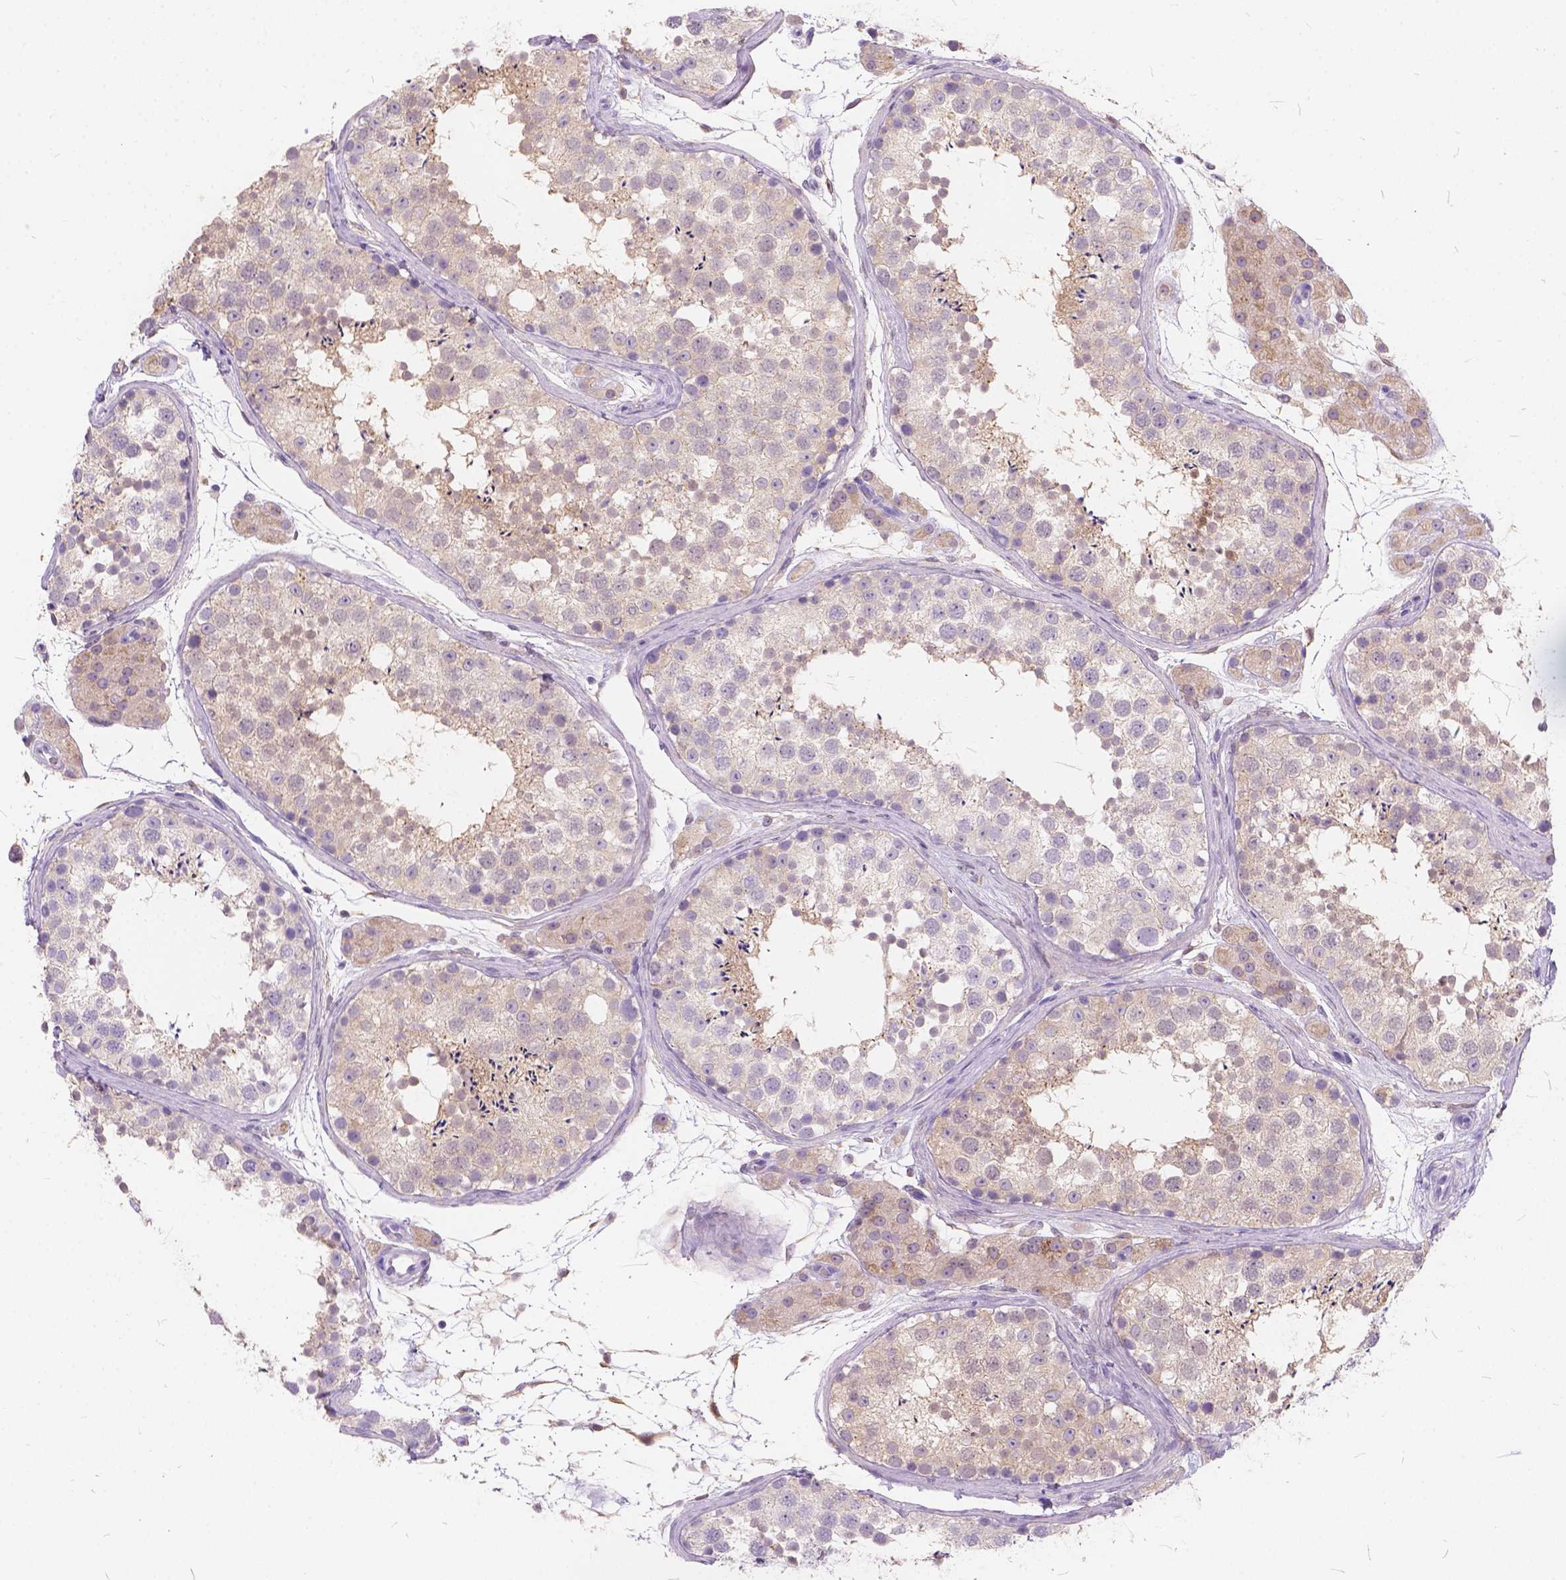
{"staining": {"intensity": "negative", "quantity": "none", "location": "none"}, "tissue": "testis", "cell_type": "Cells in seminiferous ducts", "image_type": "normal", "snomed": [{"axis": "morphology", "description": "Normal tissue, NOS"}, {"axis": "topography", "description": "Testis"}], "caption": "This is an immunohistochemistry micrograph of normal human testis. There is no staining in cells in seminiferous ducts.", "gene": "PEX11G", "patient": {"sex": "male", "age": 41}}